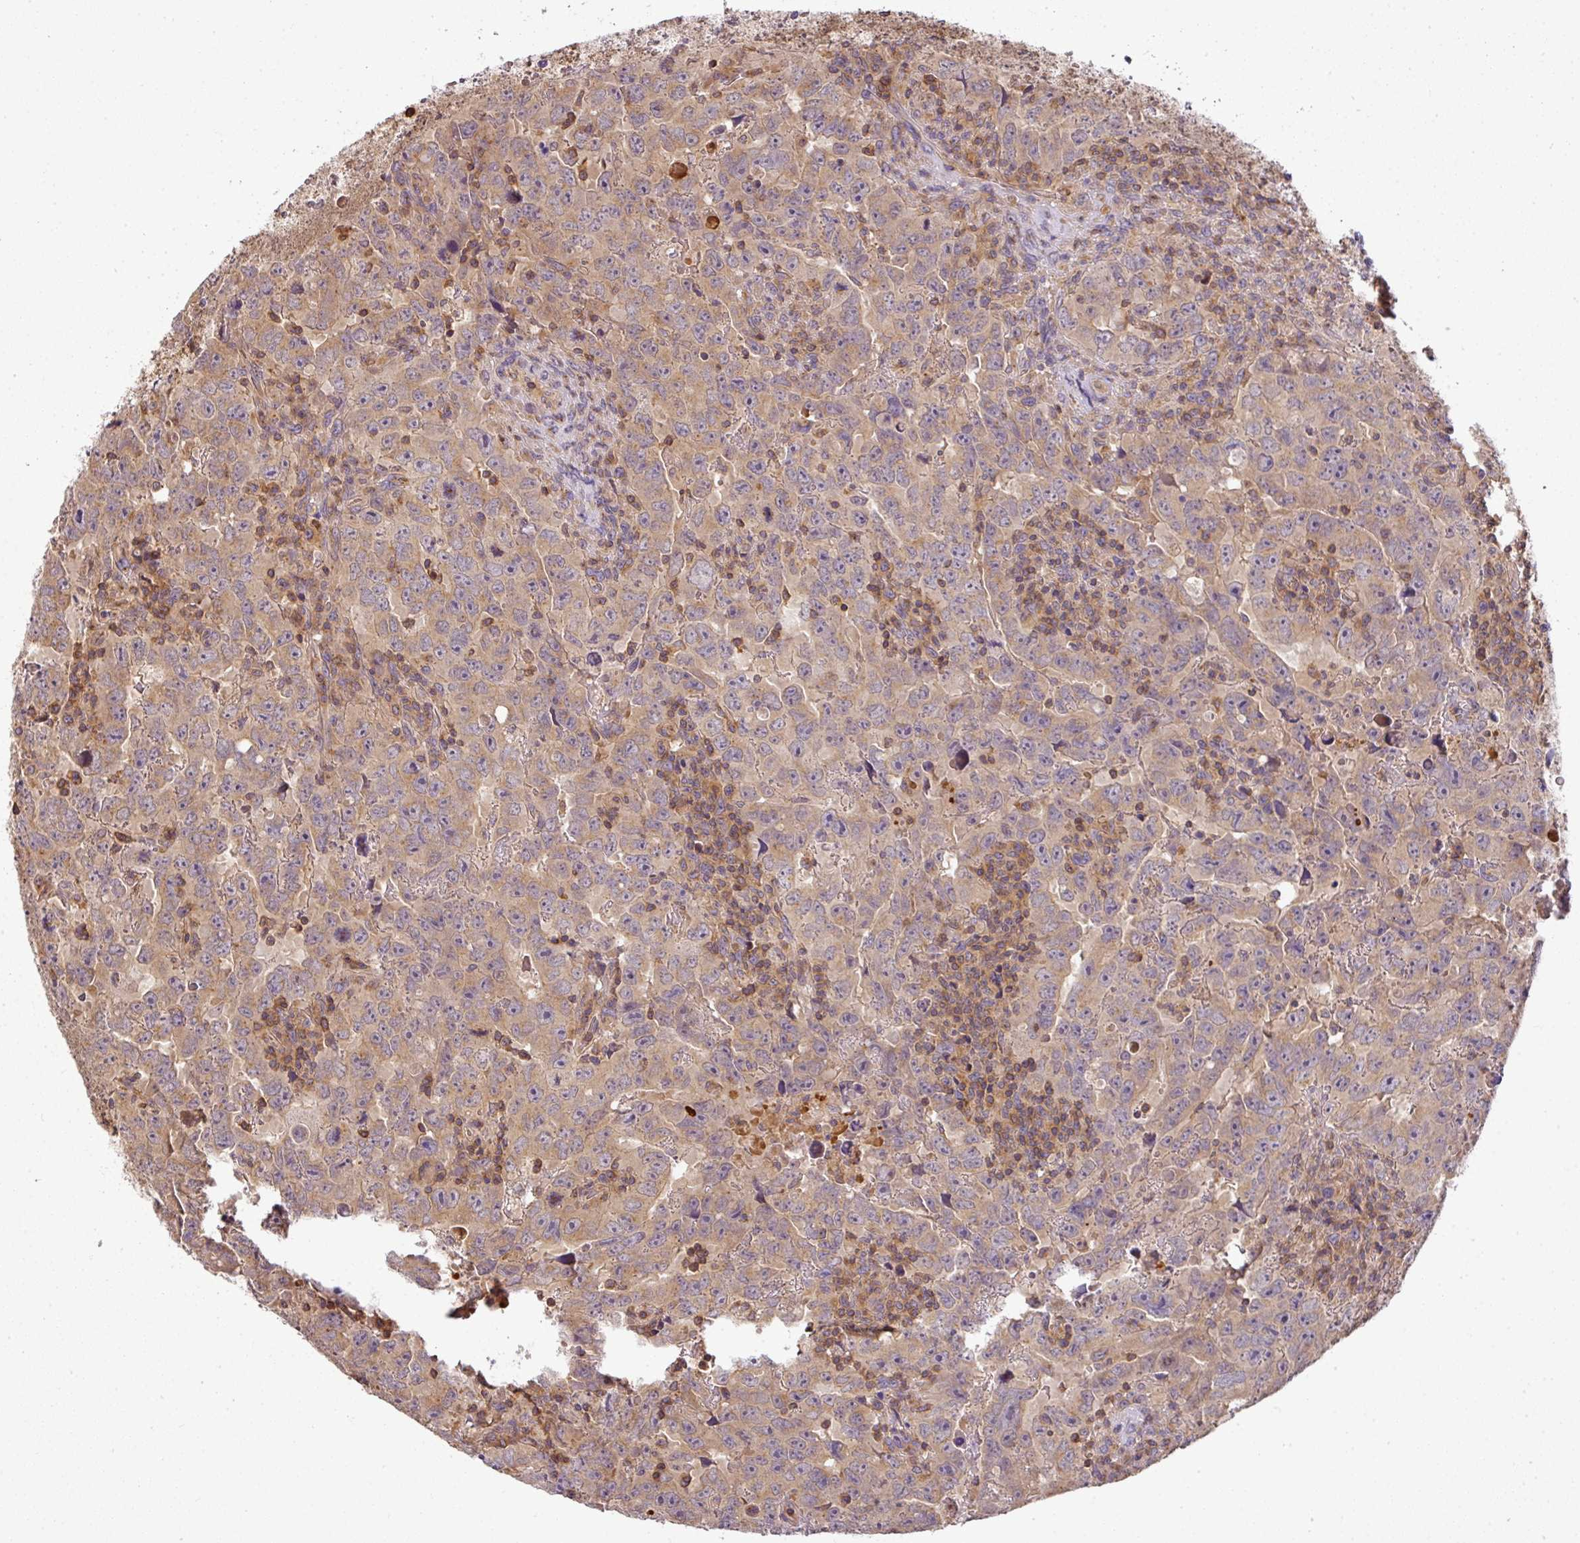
{"staining": {"intensity": "weak", "quantity": "25%-75%", "location": "cytoplasmic/membranous"}, "tissue": "testis cancer", "cell_type": "Tumor cells", "image_type": "cancer", "snomed": [{"axis": "morphology", "description": "Carcinoma, Embryonal, NOS"}, {"axis": "topography", "description": "Testis"}], "caption": "Immunohistochemical staining of testis cancer displays low levels of weak cytoplasmic/membranous protein positivity in approximately 25%-75% of tumor cells.", "gene": "TCL1B", "patient": {"sex": "male", "age": 24}}